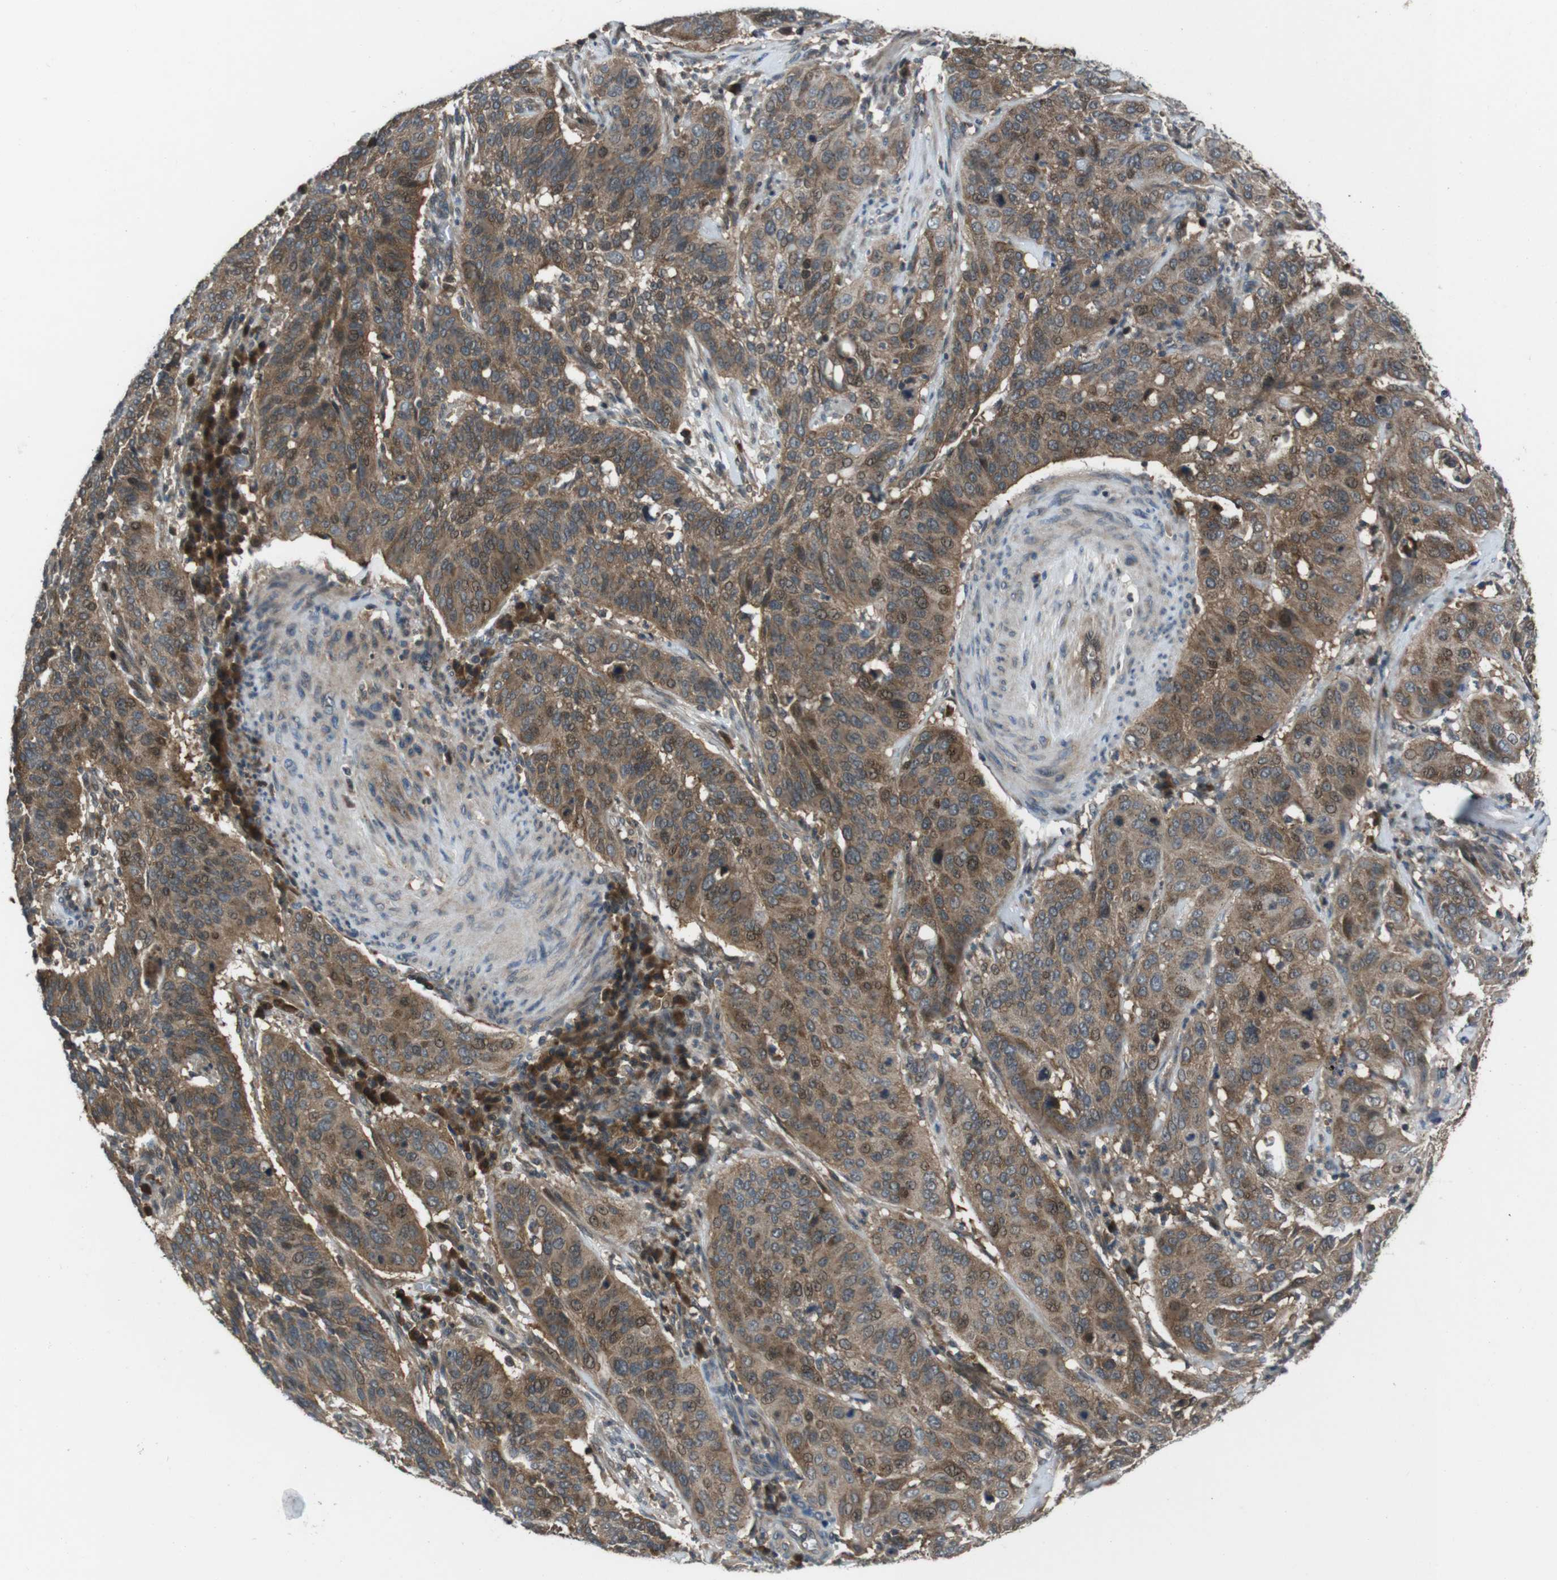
{"staining": {"intensity": "moderate", "quantity": ">75%", "location": "cytoplasmic/membranous,nuclear"}, "tissue": "cervical cancer", "cell_type": "Tumor cells", "image_type": "cancer", "snomed": [{"axis": "morphology", "description": "Normal tissue, NOS"}, {"axis": "morphology", "description": "Squamous cell carcinoma, NOS"}, {"axis": "topography", "description": "Cervix"}], "caption": "DAB immunohistochemical staining of cervical cancer (squamous cell carcinoma) exhibits moderate cytoplasmic/membranous and nuclear protein staining in about >75% of tumor cells.", "gene": "SLC22A23", "patient": {"sex": "female", "age": 39}}